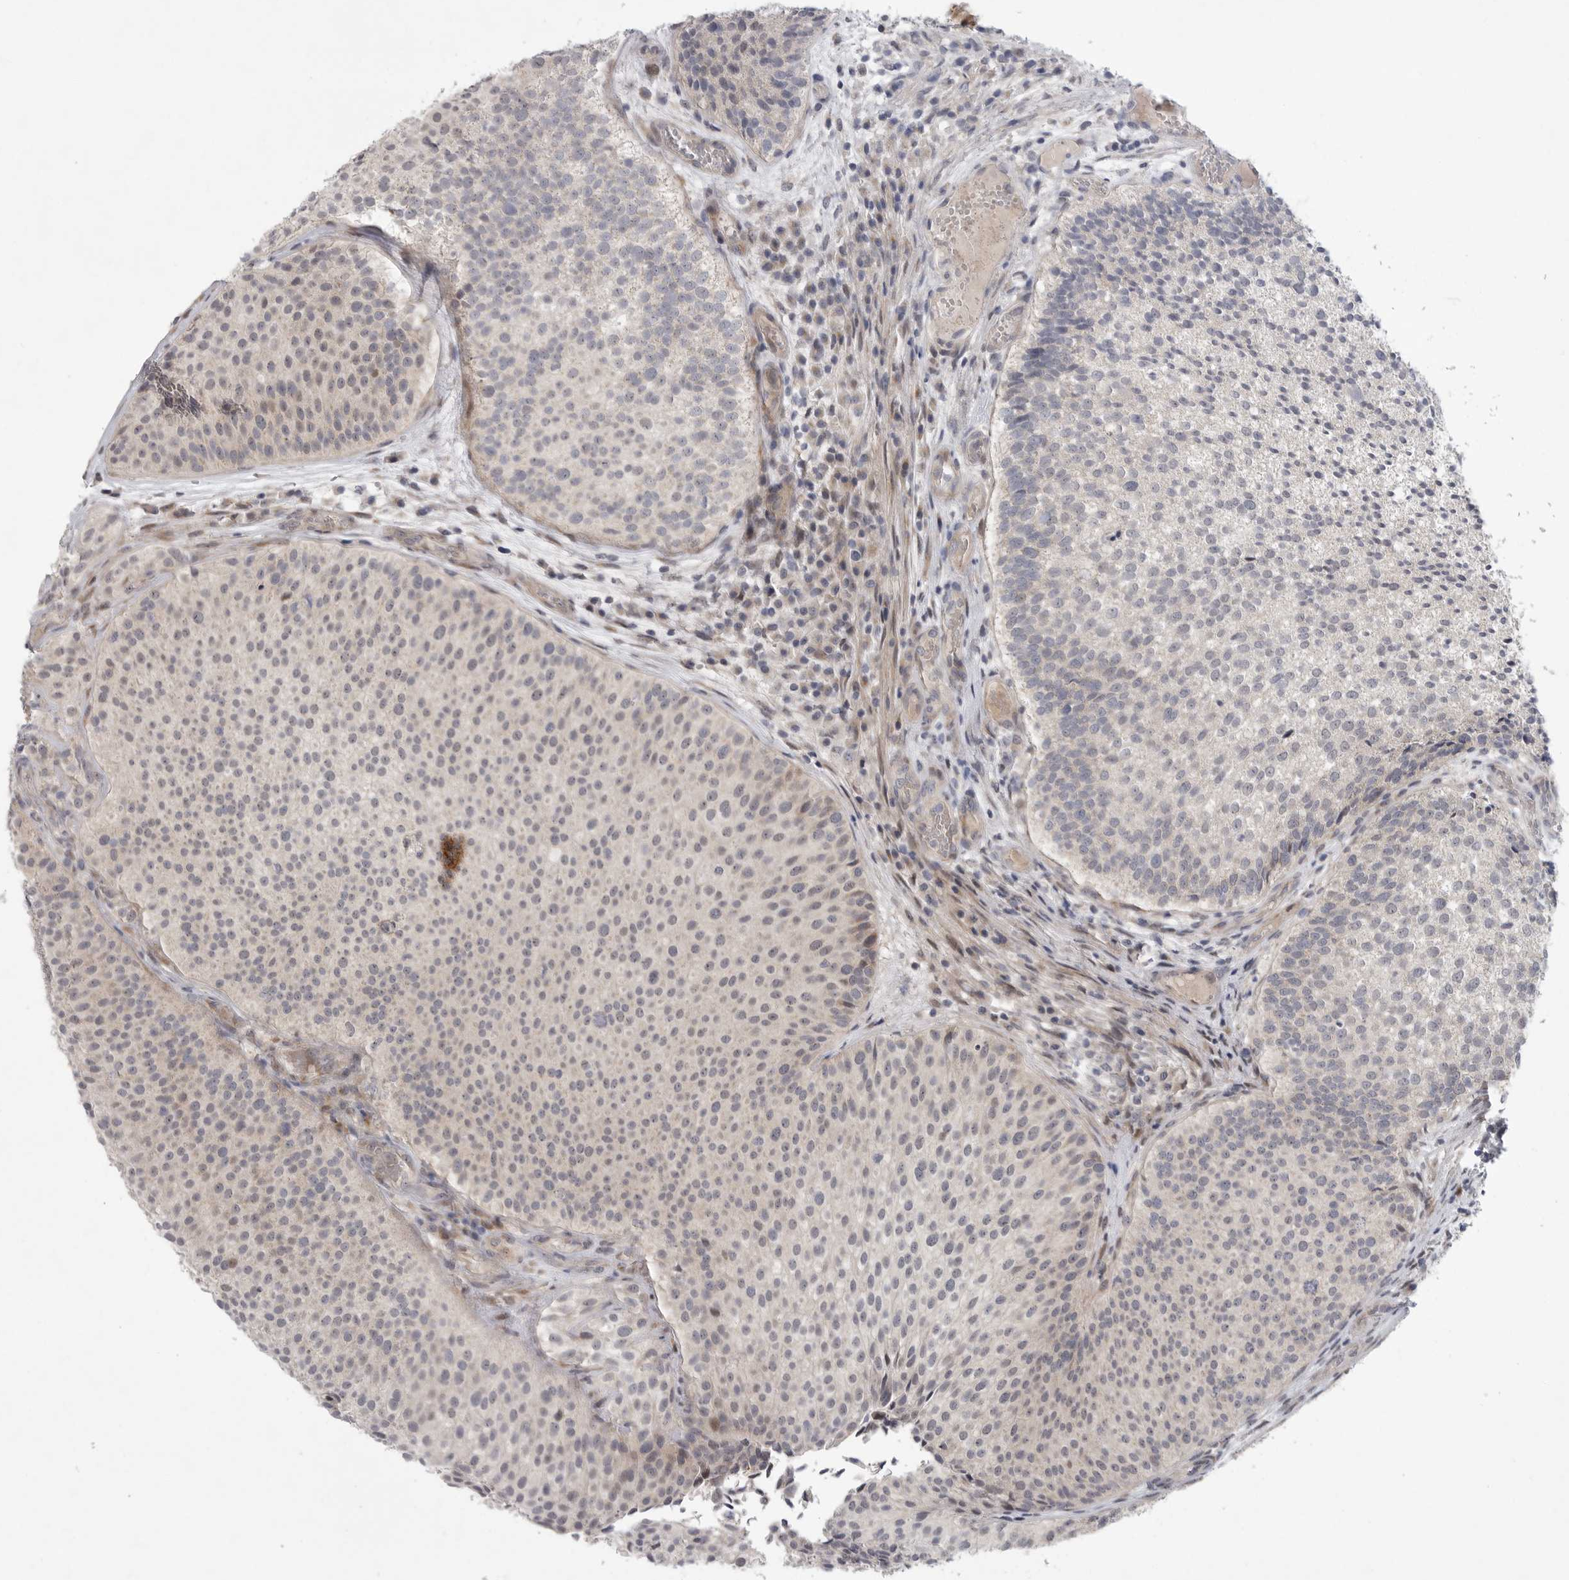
{"staining": {"intensity": "negative", "quantity": "none", "location": "none"}, "tissue": "urothelial cancer", "cell_type": "Tumor cells", "image_type": "cancer", "snomed": [{"axis": "morphology", "description": "Urothelial carcinoma, Low grade"}, {"axis": "topography", "description": "Urinary bladder"}], "caption": "Tumor cells show no significant expression in urothelial cancer.", "gene": "FBXO43", "patient": {"sex": "male", "age": 86}}